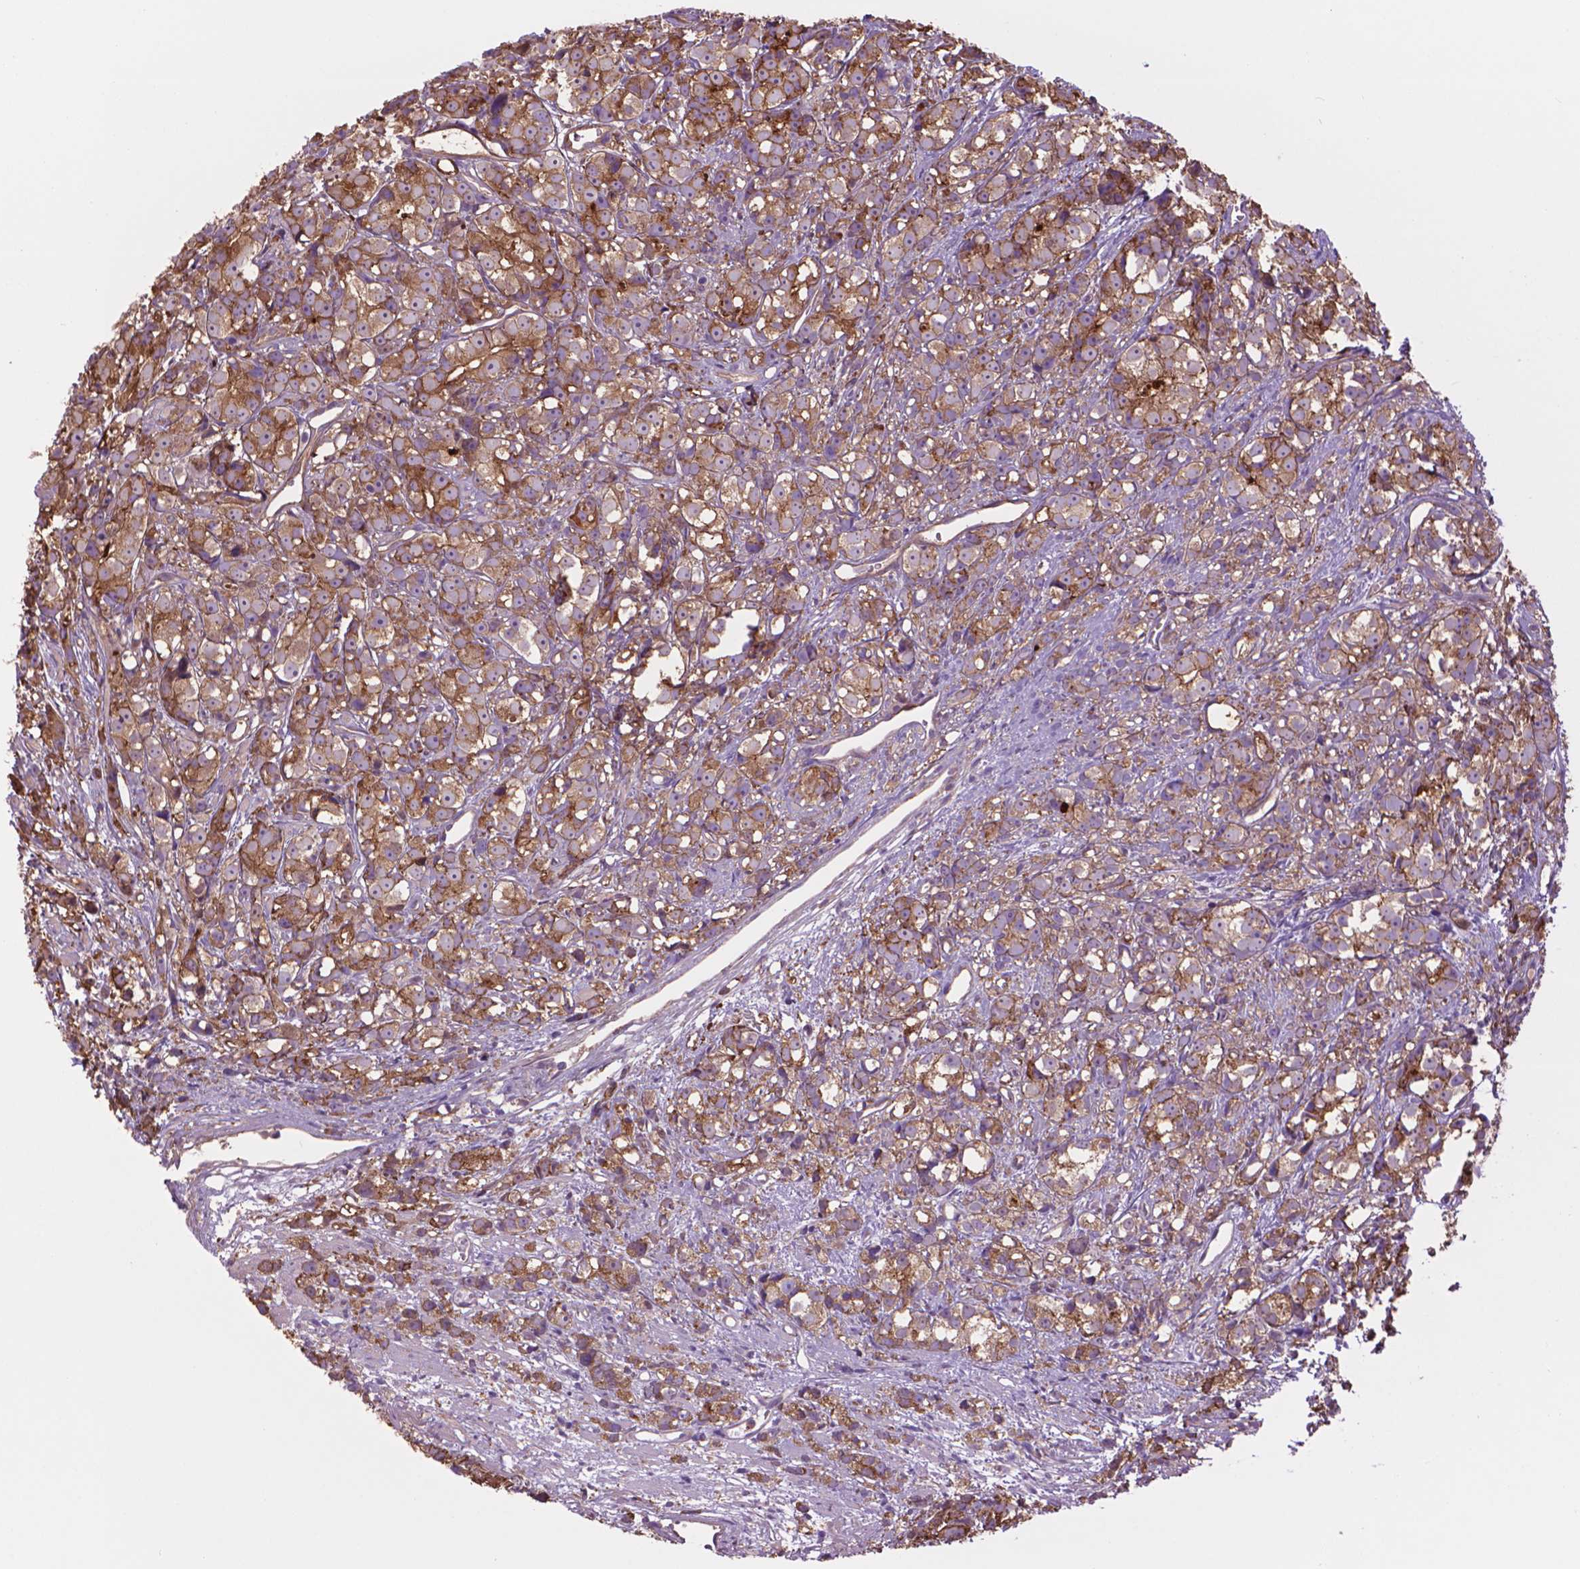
{"staining": {"intensity": "weak", "quantity": ">75%", "location": "cytoplasmic/membranous"}, "tissue": "prostate cancer", "cell_type": "Tumor cells", "image_type": "cancer", "snomed": [{"axis": "morphology", "description": "Adenocarcinoma, High grade"}, {"axis": "topography", "description": "Prostate"}], "caption": "Adenocarcinoma (high-grade) (prostate) tissue exhibits weak cytoplasmic/membranous expression in about >75% of tumor cells", "gene": "CORO1B", "patient": {"sex": "male", "age": 77}}